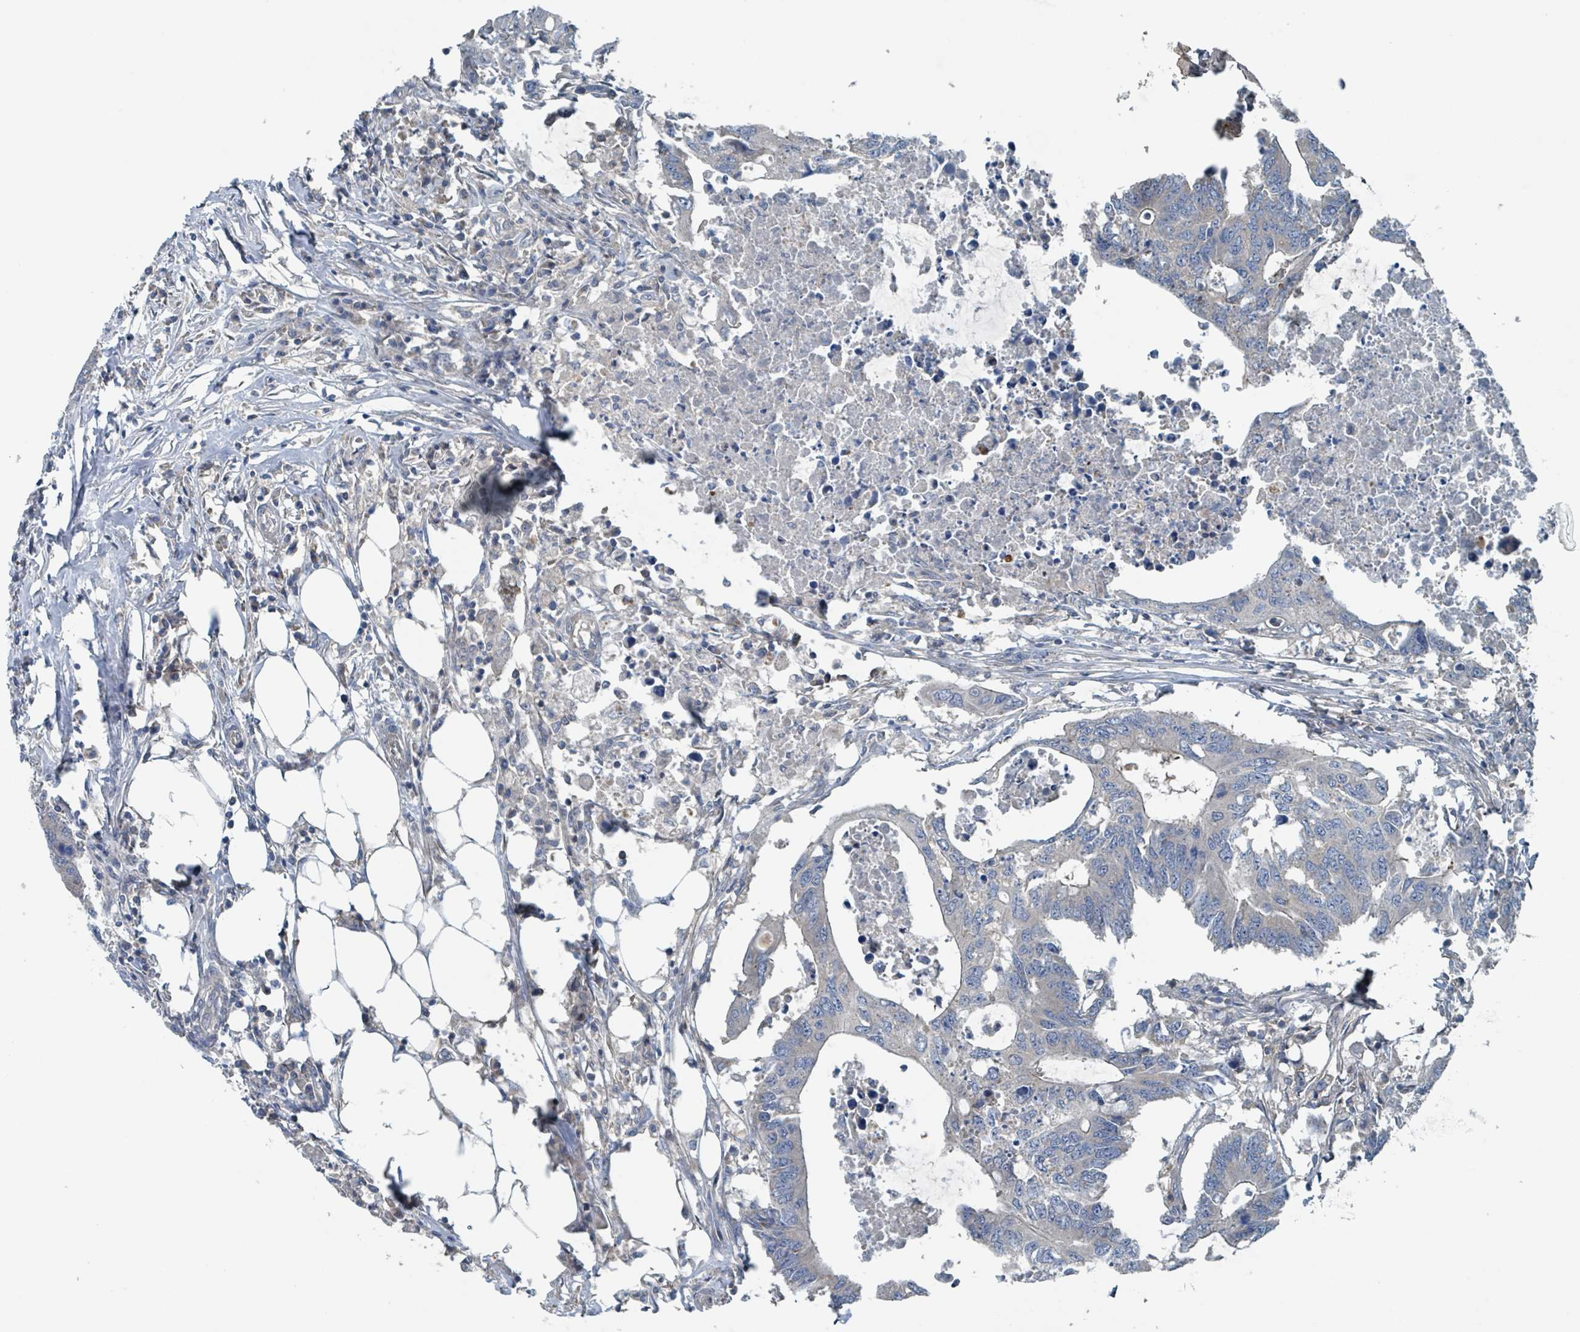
{"staining": {"intensity": "negative", "quantity": "none", "location": "none"}, "tissue": "colorectal cancer", "cell_type": "Tumor cells", "image_type": "cancer", "snomed": [{"axis": "morphology", "description": "Adenocarcinoma, NOS"}, {"axis": "topography", "description": "Colon"}], "caption": "DAB (3,3'-diaminobenzidine) immunohistochemical staining of adenocarcinoma (colorectal) displays no significant positivity in tumor cells.", "gene": "ACBD4", "patient": {"sex": "male", "age": 71}}